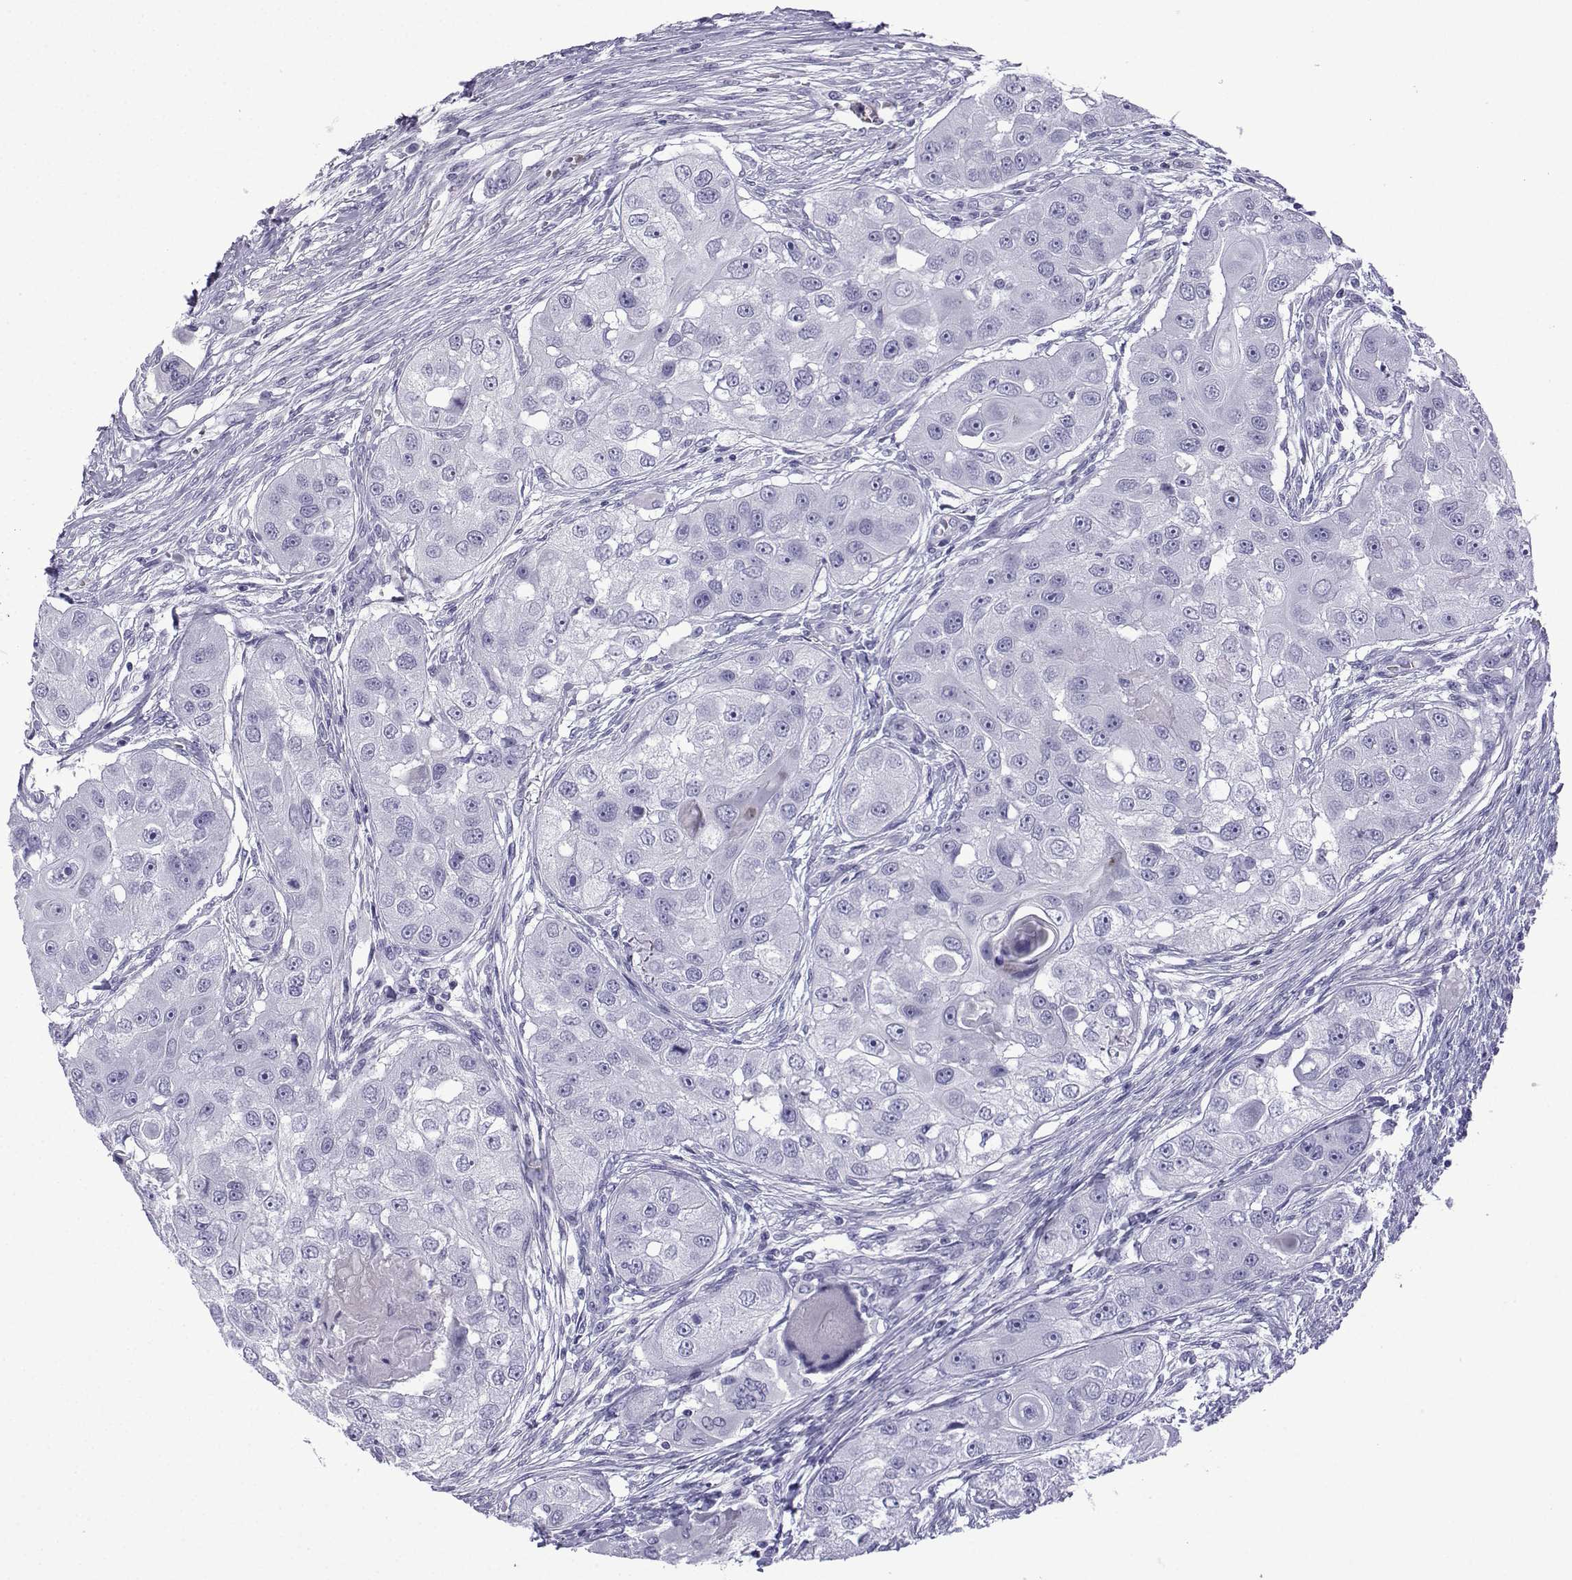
{"staining": {"intensity": "negative", "quantity": "none", "location": "none"}, "tissue": "head and neck cancer", "cell_type": "Tumor cells", "image_type": "cancer", "snomed": [{"axis": "morphology", "description": "Squamous cell carcinoma, NOS"}, {"axis": "topography", "description": "Head-Neck"}], "caption": "DAB immunohistochemical staining of head and neck cancer displays no significant expression in tumor cells.", "gene": "TRIM46", "patient": {"sex": "male", "age": 51}}